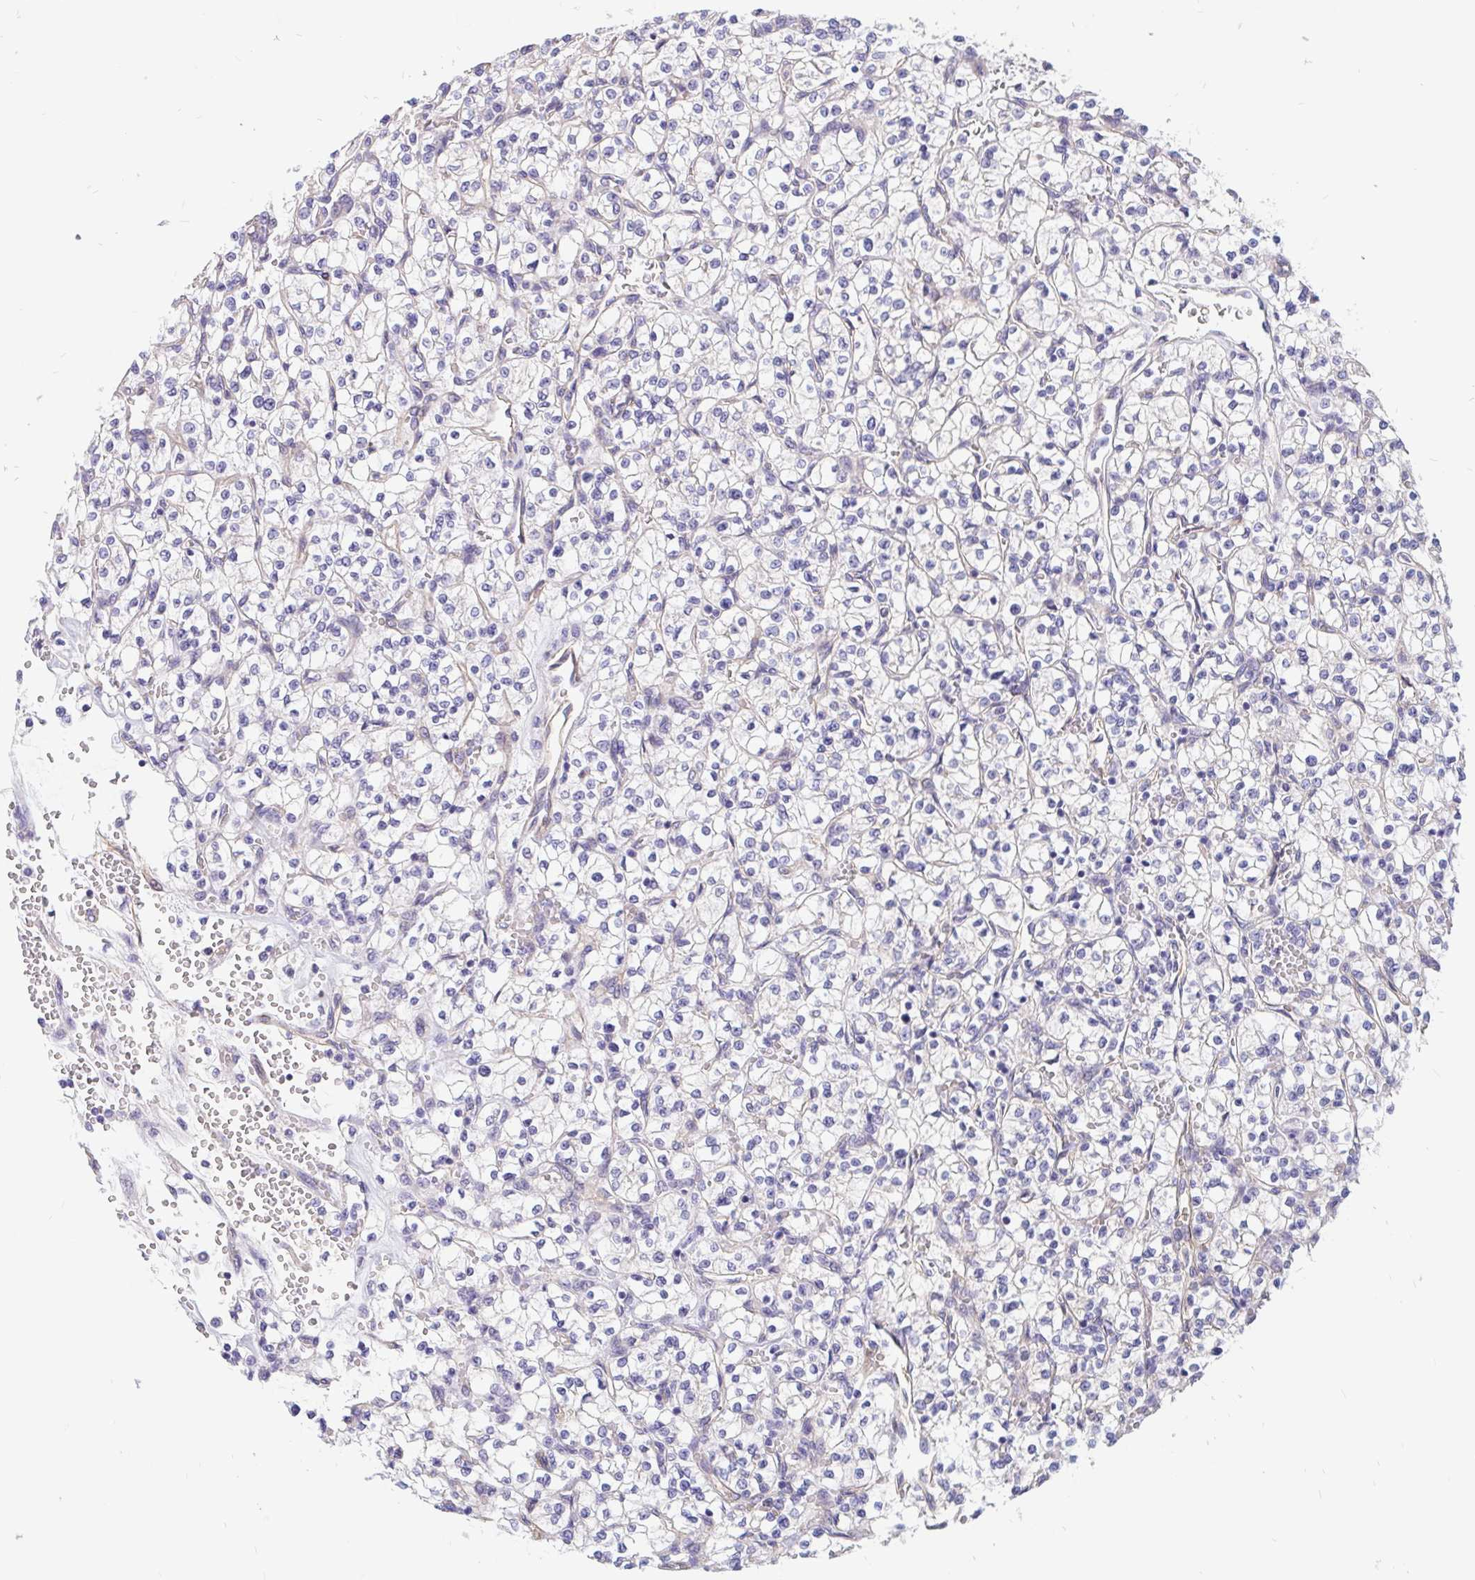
{"staining": {"intensity": "negative", "quantity": "none", "location": "none"}, "tissue": "renal cancer", "cell_type": "Tumor cells", "image_type": "cancer", "snomed": [{"axis": "morphology", "description": "Adenocarcinoma, NOS"}, {"axis": "topography", "description": "Kidney"}], "caption": "Immunohistochemistry (IHC) of renal cancer demonstrates no positivity in tumor cells.", "gene": "LIMCH1", "patient": {"sex": "female", "age": 64}}